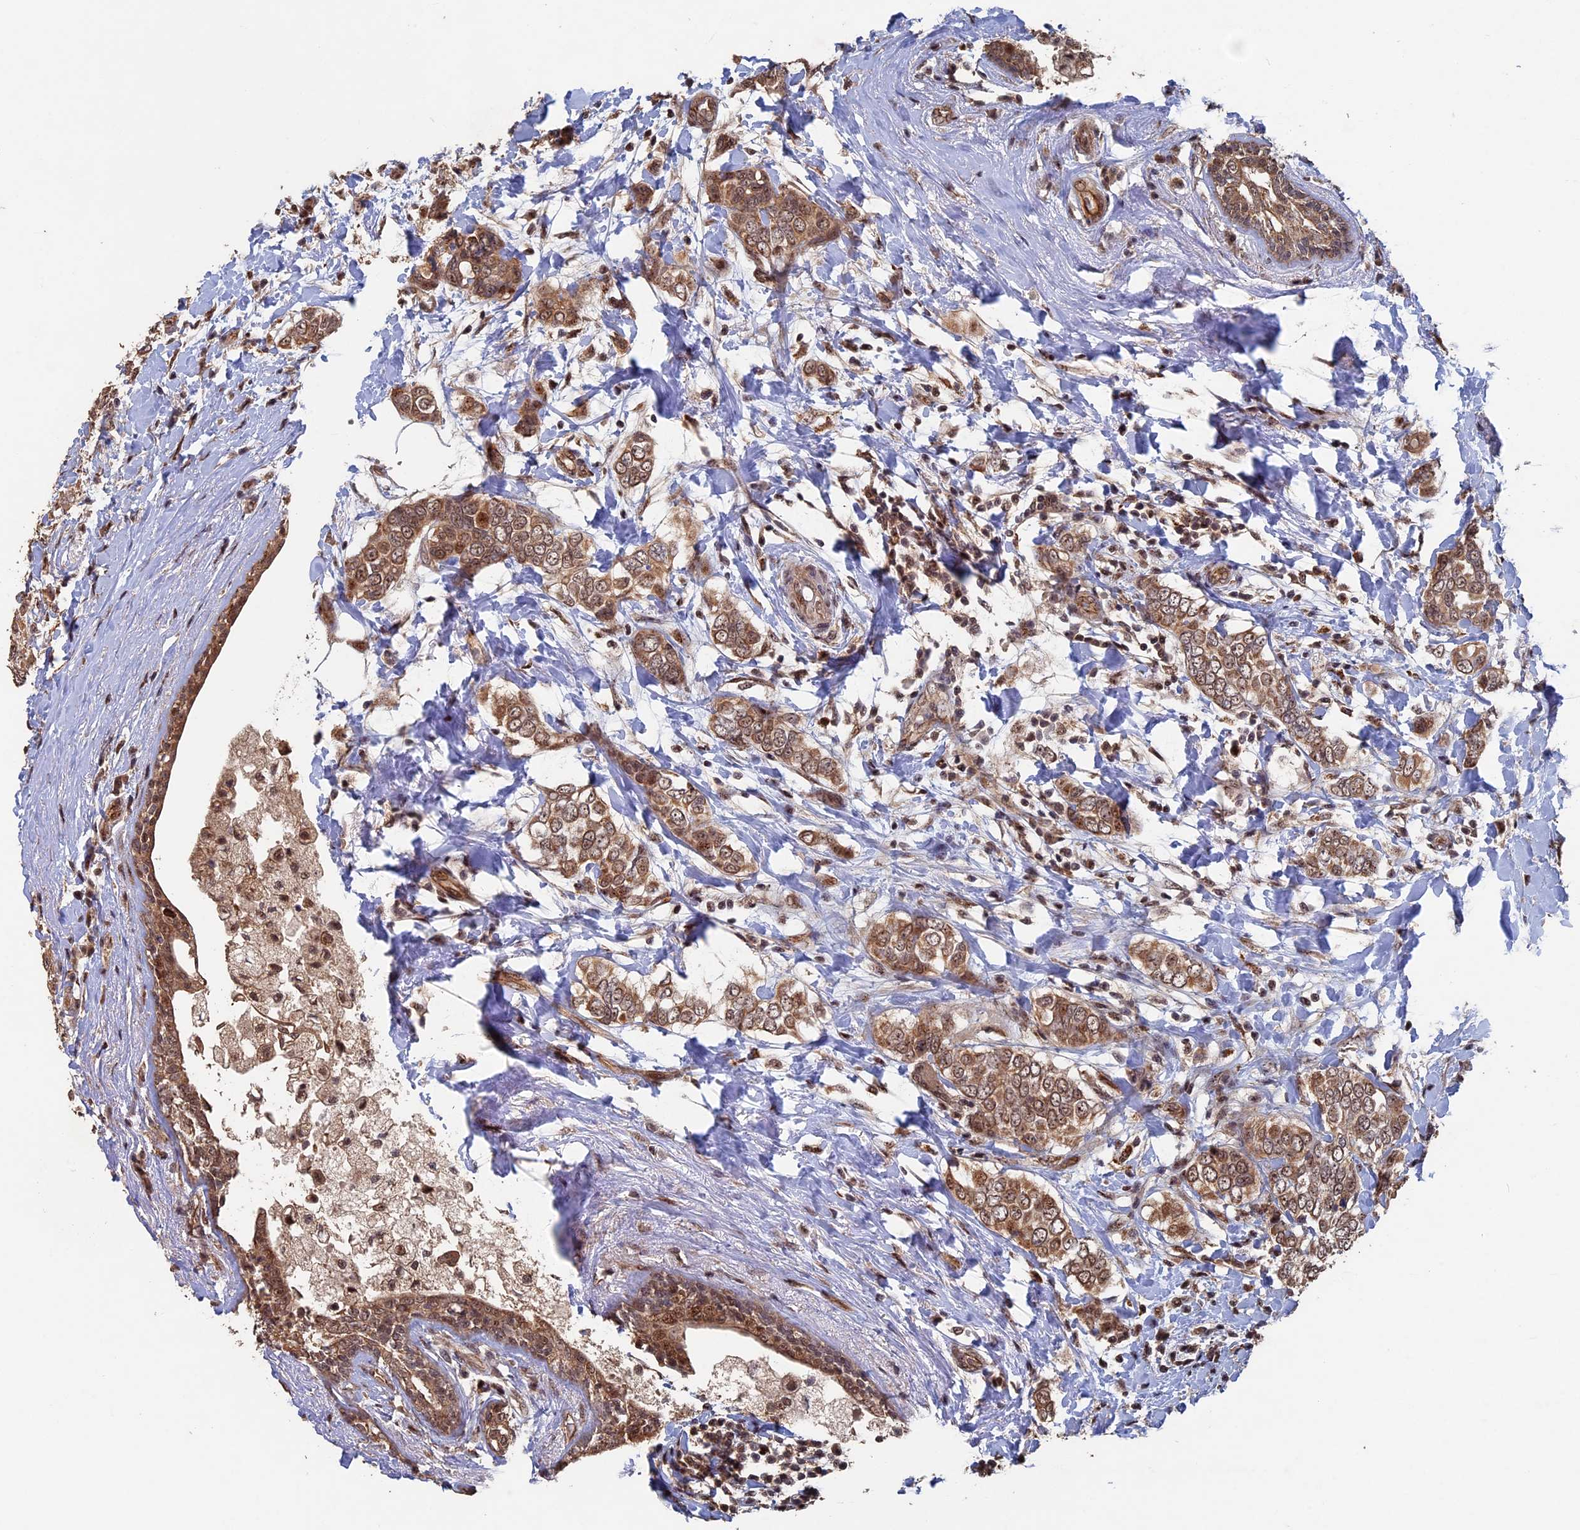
{"staining": {"intensity": "moderate", "quantity": ">75%", "location": "cytoplasmic/membranous,nuclear"}, "tissue": "breast cancer", "cell_type": "Tumor cells", "image_type": "cancer", "snomed": [{"axis": "morphology", "description": "Lobular carcinoma"}, {"axis": "topography", "description": "Breast"}], "caption": "Immunohistochemical staining of human breast cancer shows medium levels of moderate cytoplasmic/membranous and nuclear protein staining in about >75% of tumor cells.", "gene": "KIAA1328", "patient": {"sex": "female", "age": 51}}